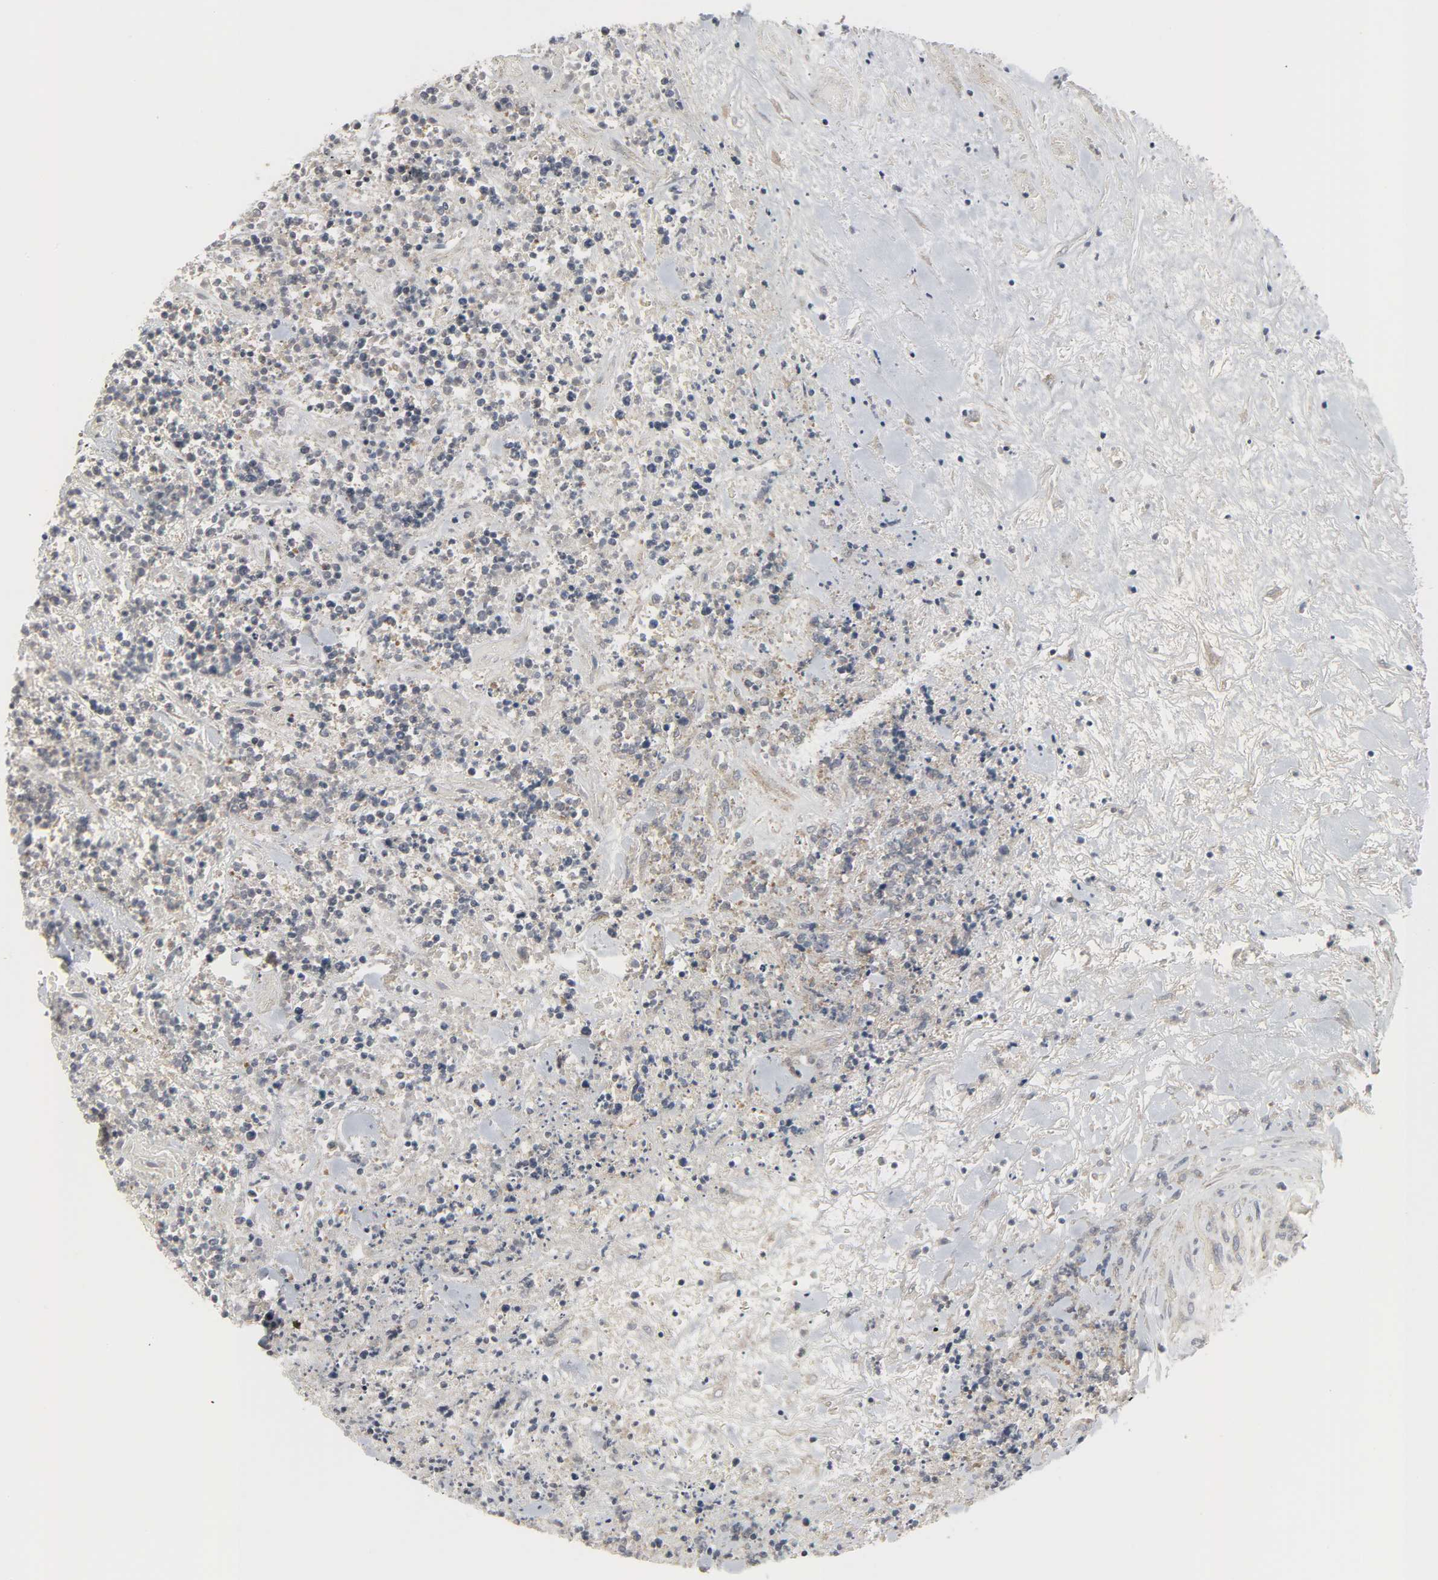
{"staining": {"intensity": "moderate", "quantity": ">75%", "location": "cytoplasmic/membranous"}, "tissue": "lymphoma", "cell_type": "Tumor cells", "image_type": "cancer", "snomed": [{"axis": "morphology", "description": "Malignant lymphoma, non-Hodgkin's type, High grade"}, {"axis": "topography", "description": "Soft tissue"}], "caption": "This is a photomicrograph of immunohistochemistry (IHC) staining of malignant lymphoma, non-Hodgkin's type (high-grade), which shows moderate staining in the cytoplasmic/membranous of tumor cells.", "gene": "CLIP1", "patient": {"sex": "male", "age": 18}}